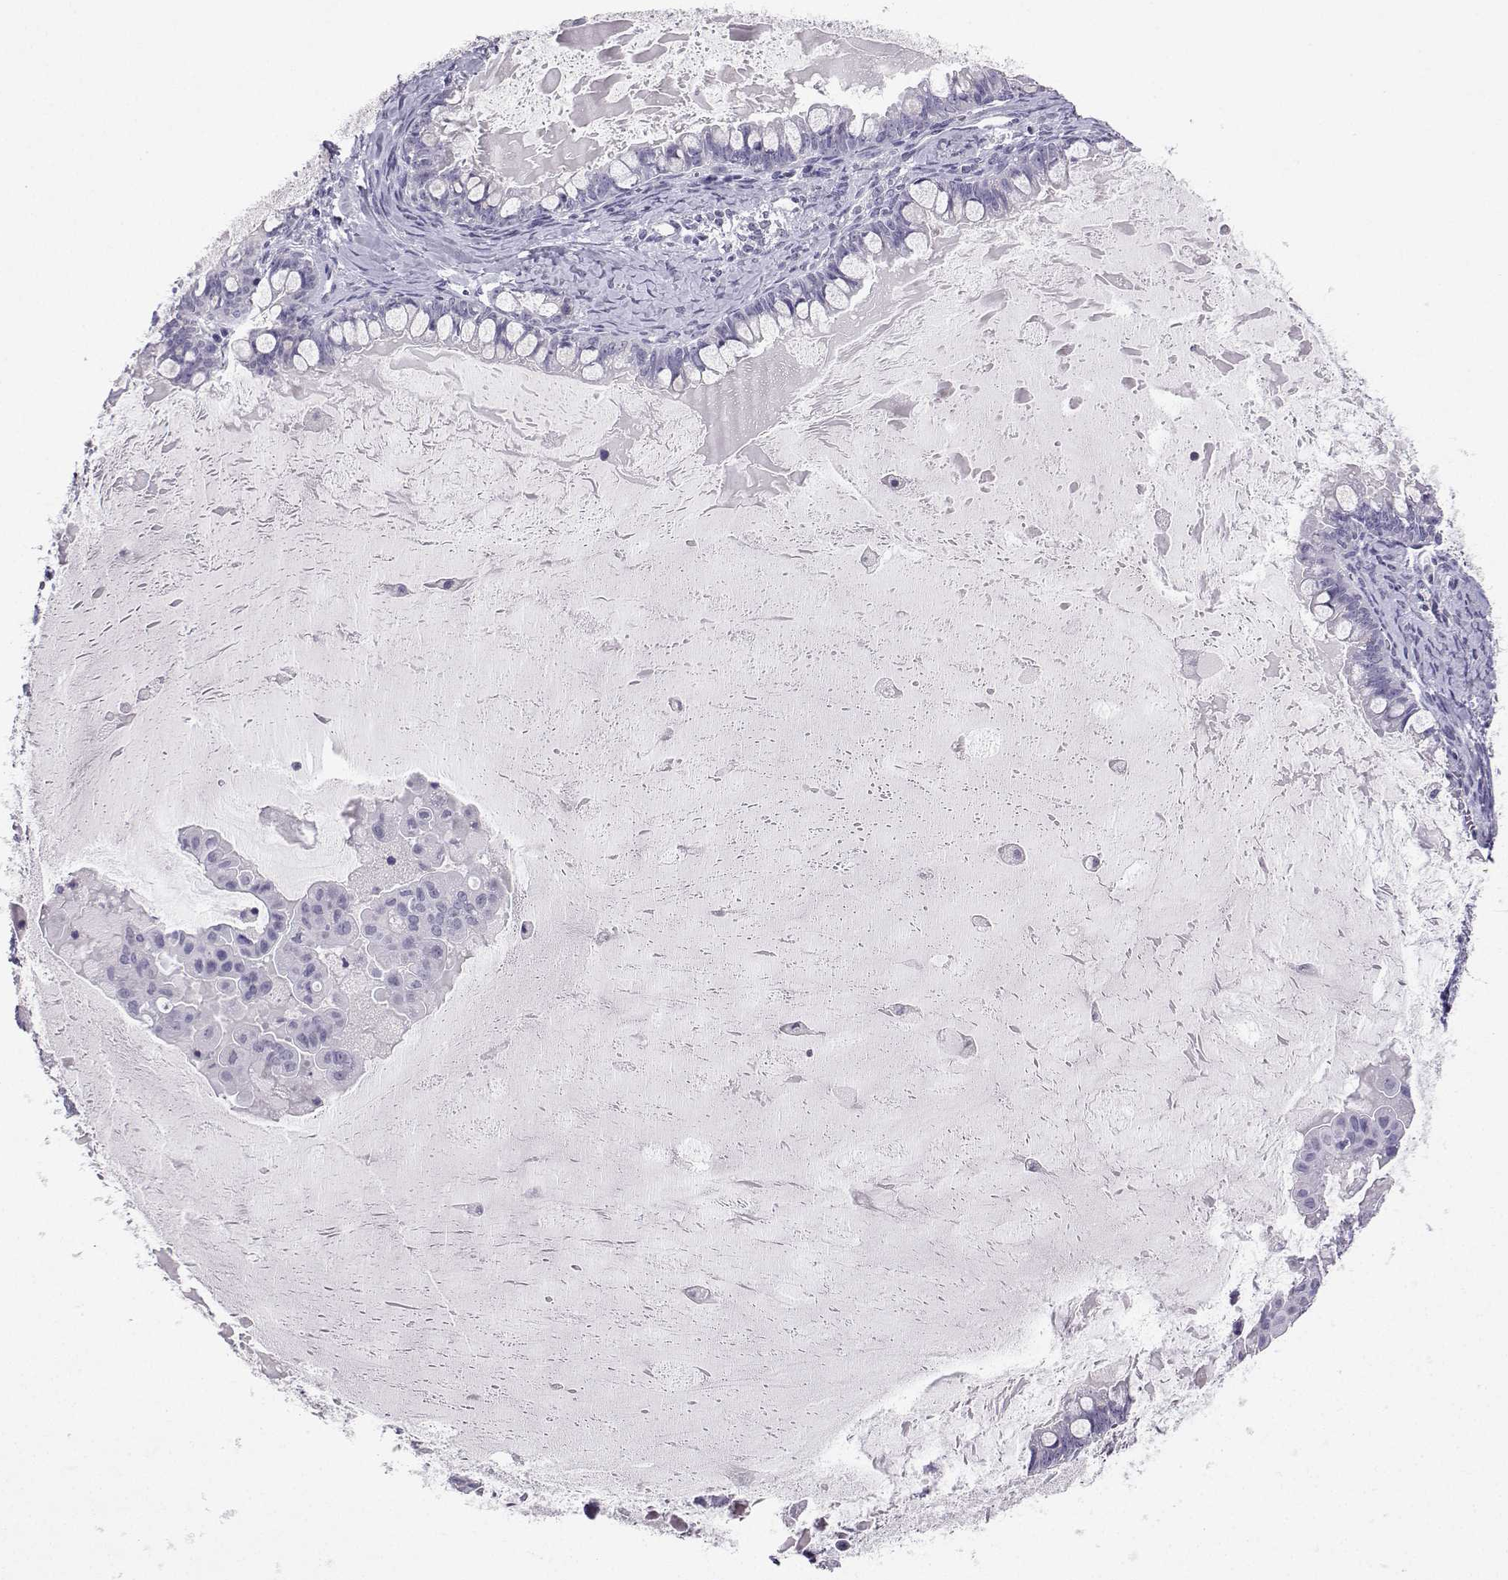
{"staining": {"intensity": "negative", "quantity": "none", "location": "none"}, "tissue": "ovarian cancer", "cell_type": "Tumor cells", "image_type": "cancer", "snomed": [{"axis": "morphology", "description": "Cystadenocarcinoma, mucinous, NOS"}, {"axis": "topography", "description": "Ovary"}], "caption": "Image shows no significant protein expression in tumor cells of ovarian cancer (mucinous cystadenocarcinoma). (DAB (3,3'-diaminobenzidine) immunohistochemistry (IHC) with hematoxylin counter stain).", "gene": "TBR1", "patient": {"sex": "female", "age": 63}}